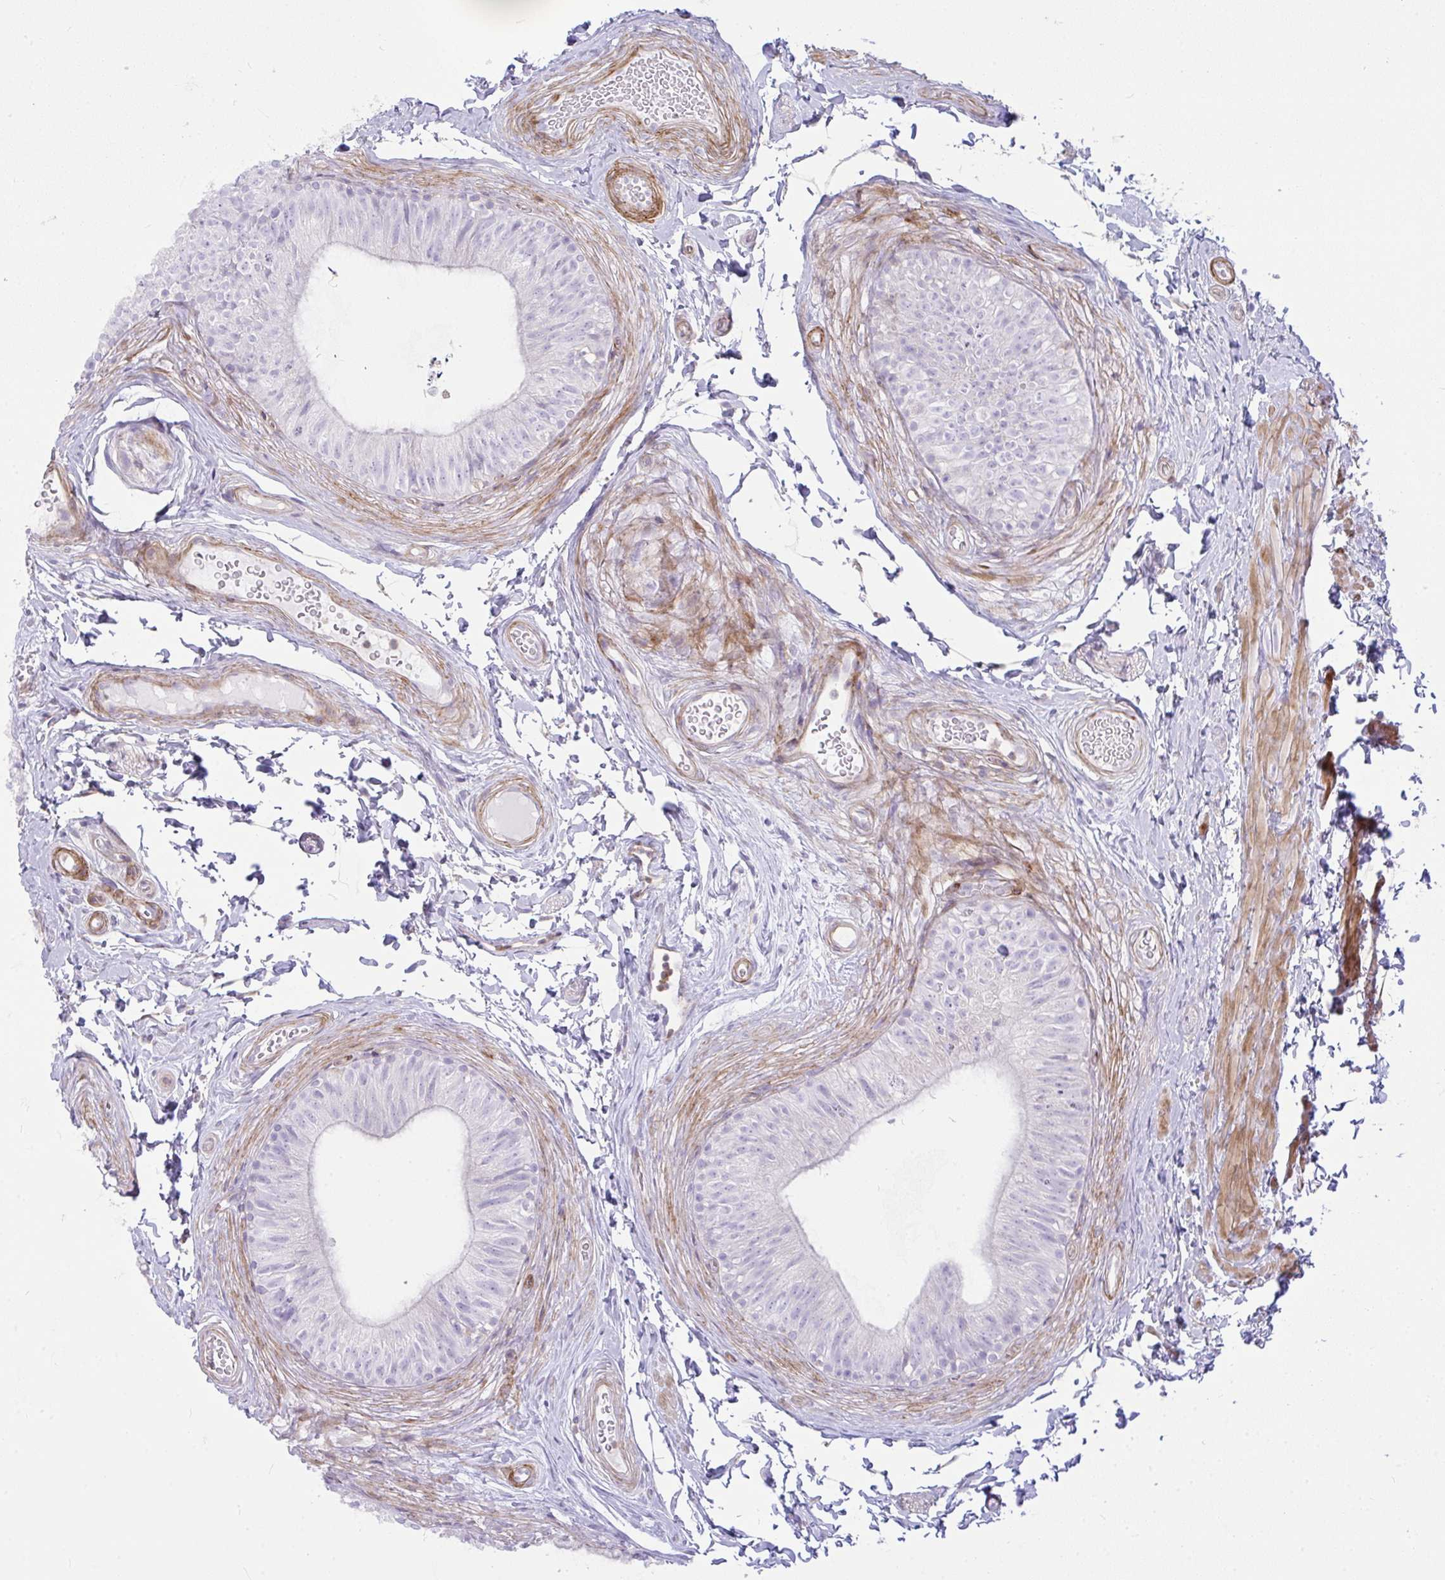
{"staining": {"intensity": "negative", "quantity": "none", "location": "none"}, "tissue": "epididymis", "cell_type": "Glandular cells", "image_type": "normal", "snomed": [{"axis": "morphology", "description": "Normal tissue, NOS"}, {"axis": "topography", "description": "Epididymis, spermatic cord, NOS"}, {"axis": "topography", "description": "Epididymis"}, {"axis": "topography", "description": "Peripheral nerve tissue"}], "caption": "Immunohistochemistry photomicrograph of unremarkable human epididymis stained for a protein (brown), which reveals no staining in glandular cells.", "gene": "CDRT15", "patient": {"sex": "male", "age": 29}}